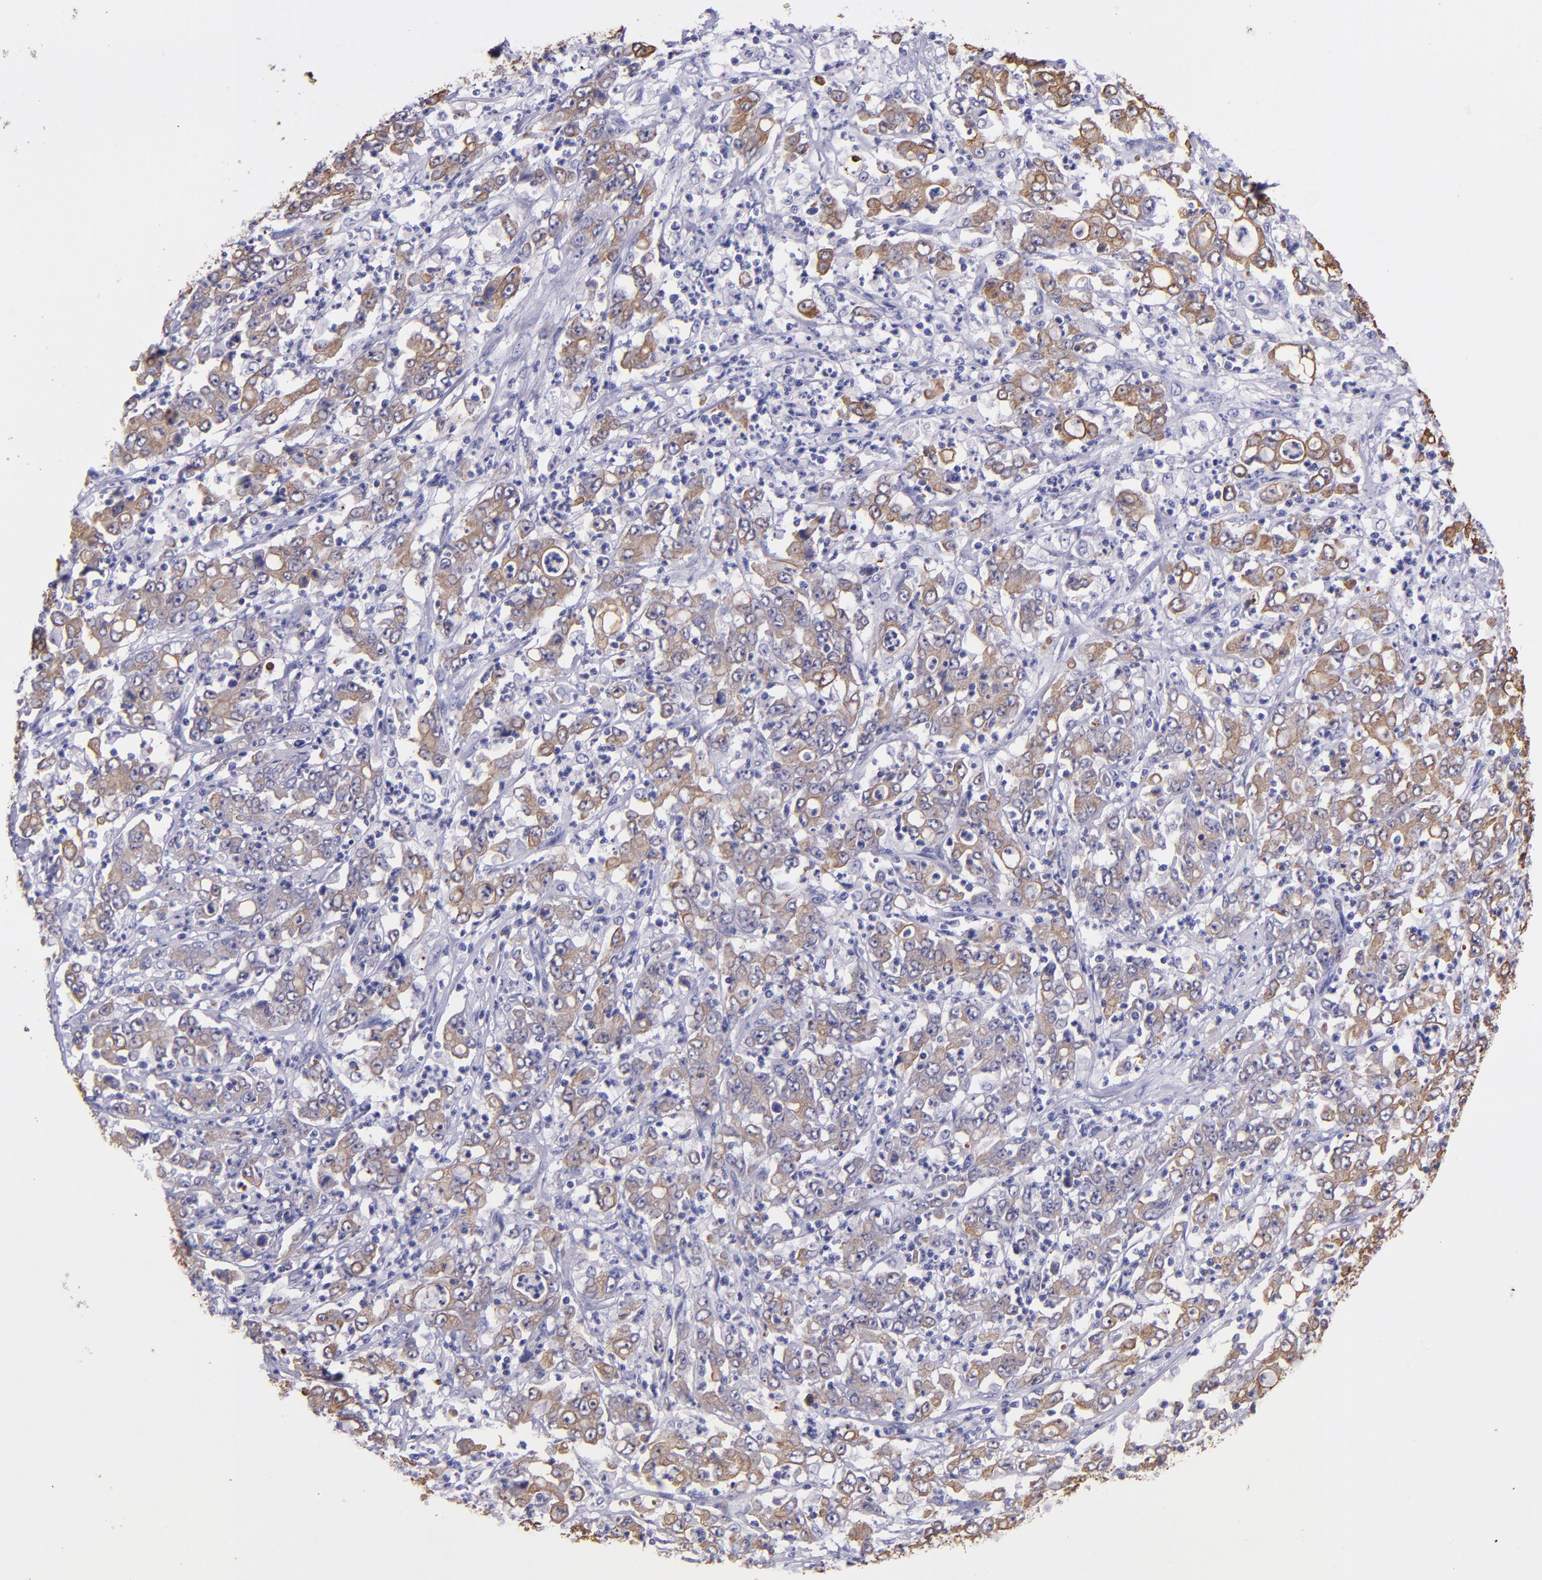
{"staining": {"intensity": "moderate", "quantity": ">75%", "location": "cytoplasmic/membranous"}, "tissue": "stomach cancer", "cell_type": "Tumor cells", "image_type": "cancer", "snomed": [{"axis": "morphology", "description": "Adenocarcinoma, NOS"}, {"axis": "topography", "description": "Stomach, lower"}], "caption": "This photomicrograph displays IHC staining of stomach cancer (adenocarcinoma), with medium moderate cytoplasmic/membranous positivity in approximately >75% of tumor cells.", "gene": "KRT4", "patient": {"sex": "female", "age": 71}}